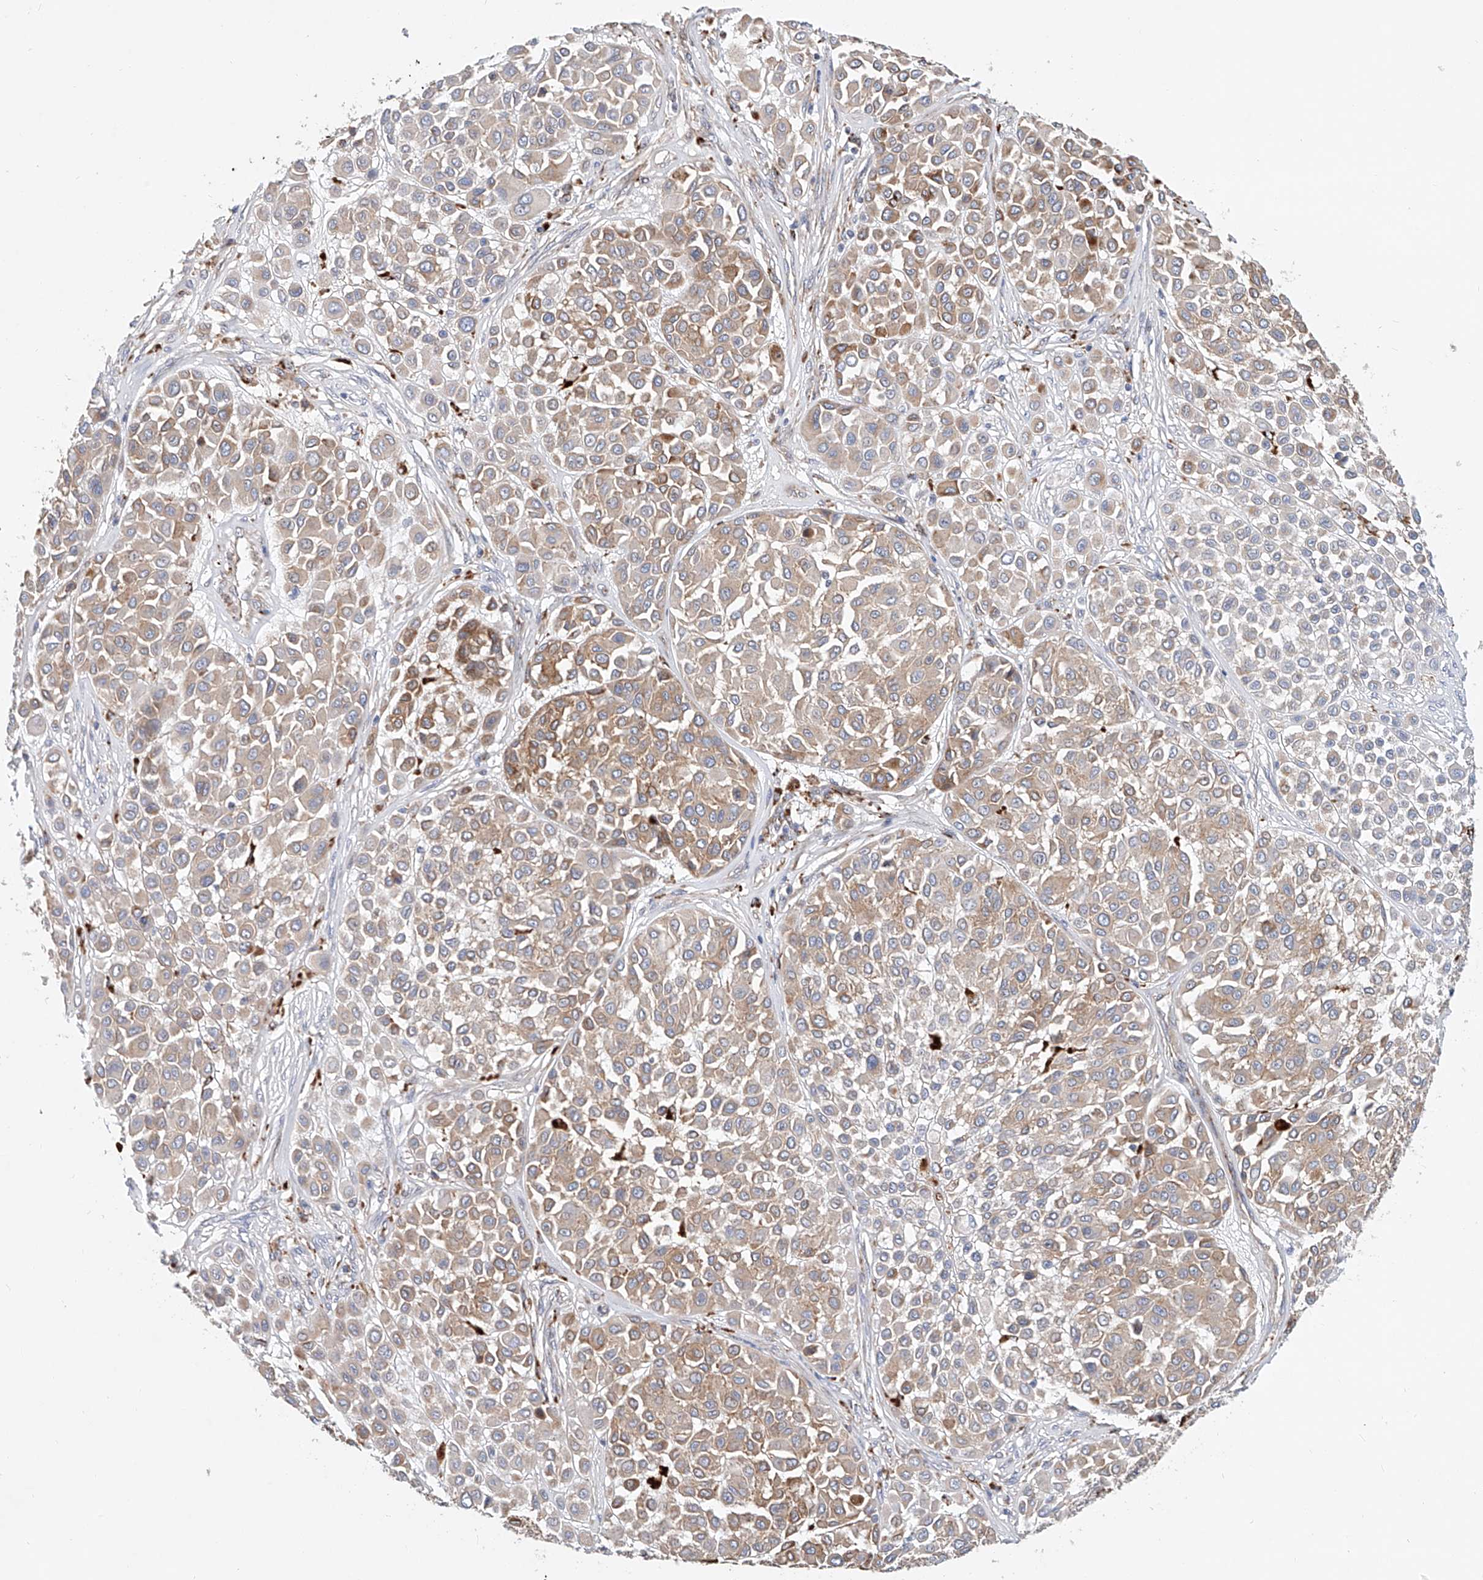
{"staining": {"intensity": "weak", "quantity": "25%-75%", "location": "cytoplasmic/membranous"}, "tissue": "melanoma", "cell_type": "Tumor cells", "image_type": "cancer", "snomed": [{"axis": "morphology", "description": "Malignant melanoma, Metastatic site"}, {"axis": "topography", "description": "Soft tissue"}], "caption": "The image reveals staining of melanoma, revealing weak cytoplasmic/membranous protein positivity (brown color) within tumor cells.", "gene": "HGSNAT", "patient": {"sex": "male", "age": 41}}